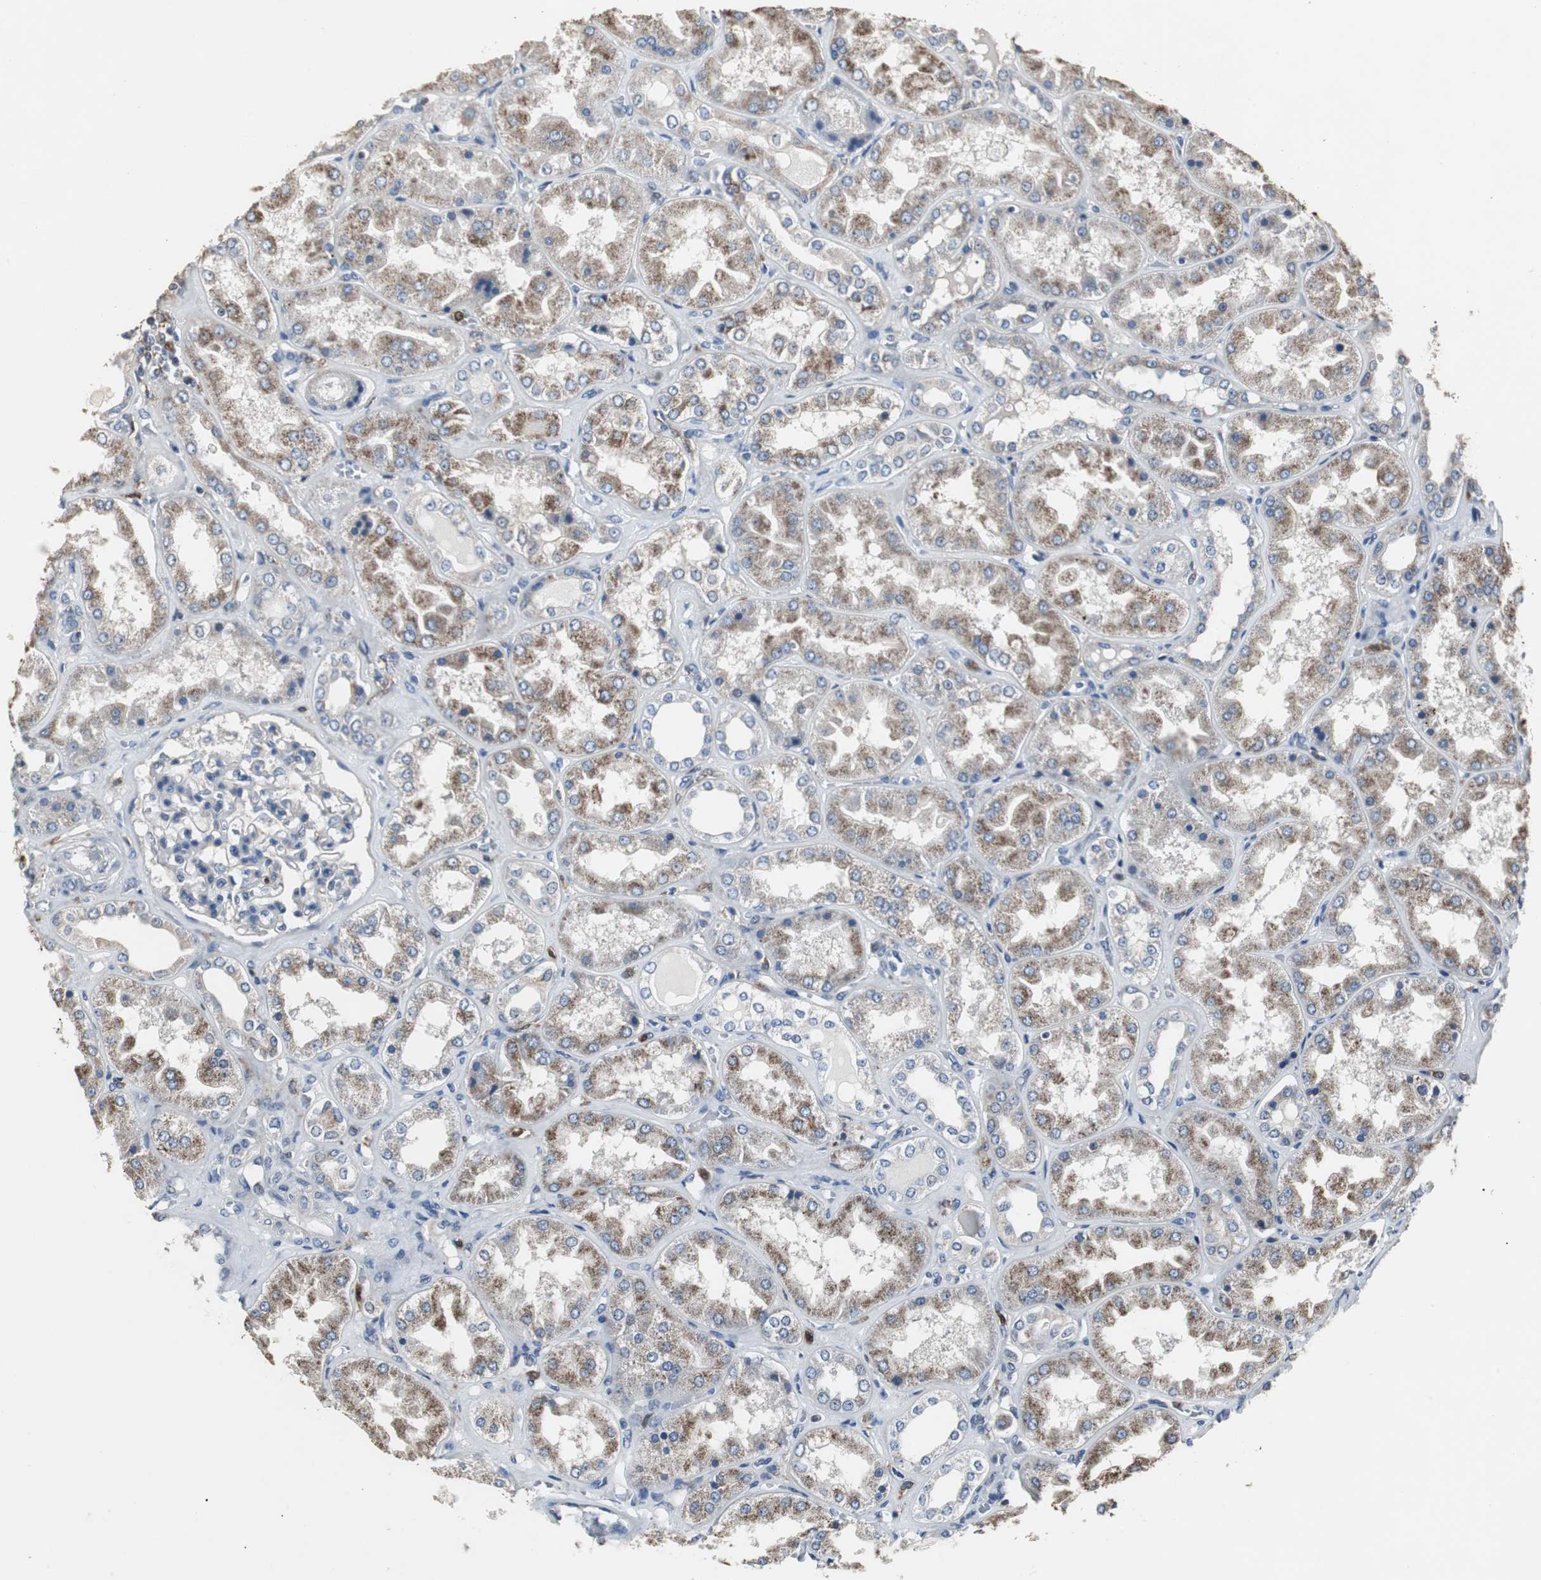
{"staining": {"intensity": "negative", "quantity": "none", "location": "none"}, "tissue": "kidney", "cell_type": "Cells in glomeruli", "image_type": "normal", "snomed": [{"axis": "morphology", "description": "Normal tissue, NOS"}, {"axis": "topography", "description": "Kidney"}], "caption": "IHC of unremarkable kidney shows no expression in cells in glomeruli.", "gene": "NCF2", "patient": {"sex": "female", "age": 56}}